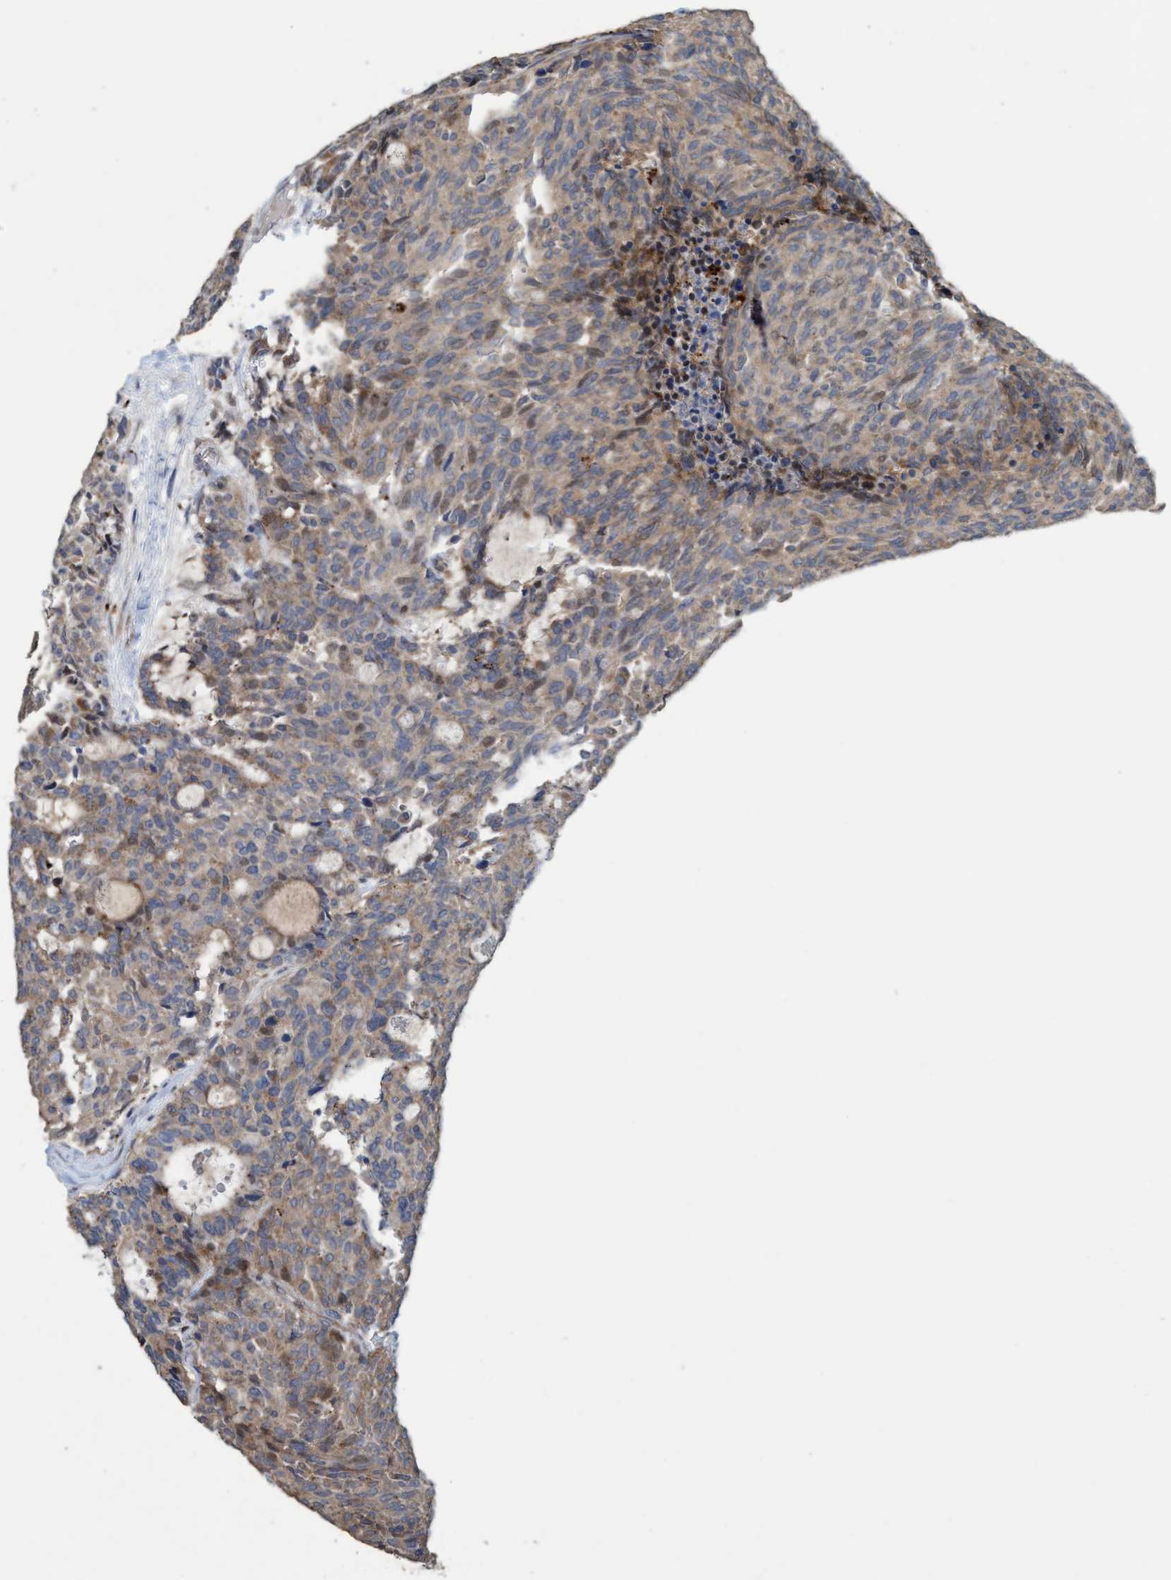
{"staining": {"intensity": "weak", "quantity": "<25%", "location": "cytoplasmic/membranous"}, "tissue": "carcinoid", "cell_type": "Tumor cells", "image_type": "cancer", "snomed": [{"axis": "morphology", "description": "Carcinoid, malignant, NOS"}, {"axis": "topography", "description": "Pancreas"}], "caption": "Malignant carcinoid was stained to show a protein in brown. There is no significant staining in tumor cells. (DAB (3,3'-diaminobenzidine) immunohistochemistry visualized using brightfield microscopy, high magnification).", "gene": "BBS9", "patient": {"sex": "female", "age": 54}}